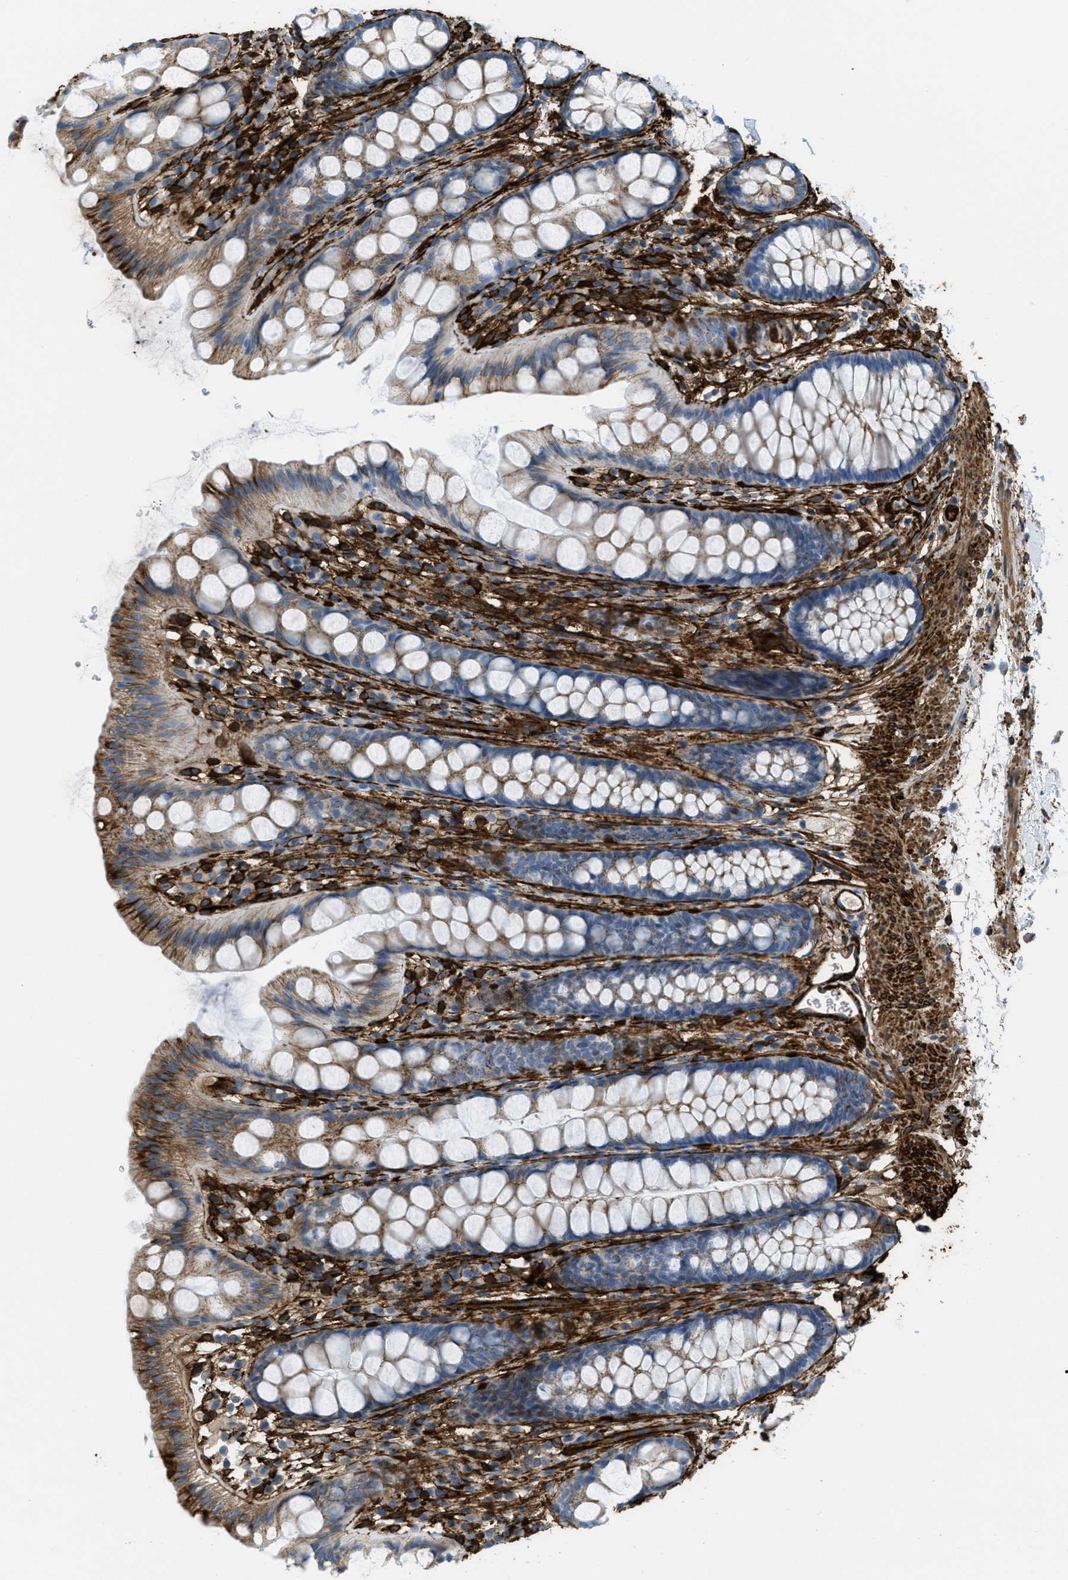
{"staining": {"intensity": "moderate", "quantity": ">75%", "location": "cytoplasmic/membranous"}, "tissue": "rectum", "cell_type": "Glandular cells", "image_type": "normal", "snomed": [{"axis": "morphology", "description": "Normal tissue, NOS"}, {"axis": "topography", "description": "Rectum"}], "caption": "A medium amount of moderate cytoplasmic/membranous positivity is appreciated in about >75% of glandular cells in normal rectum.", "gene": "CALD1", "patient": {"sex": "female", "age": 65}}